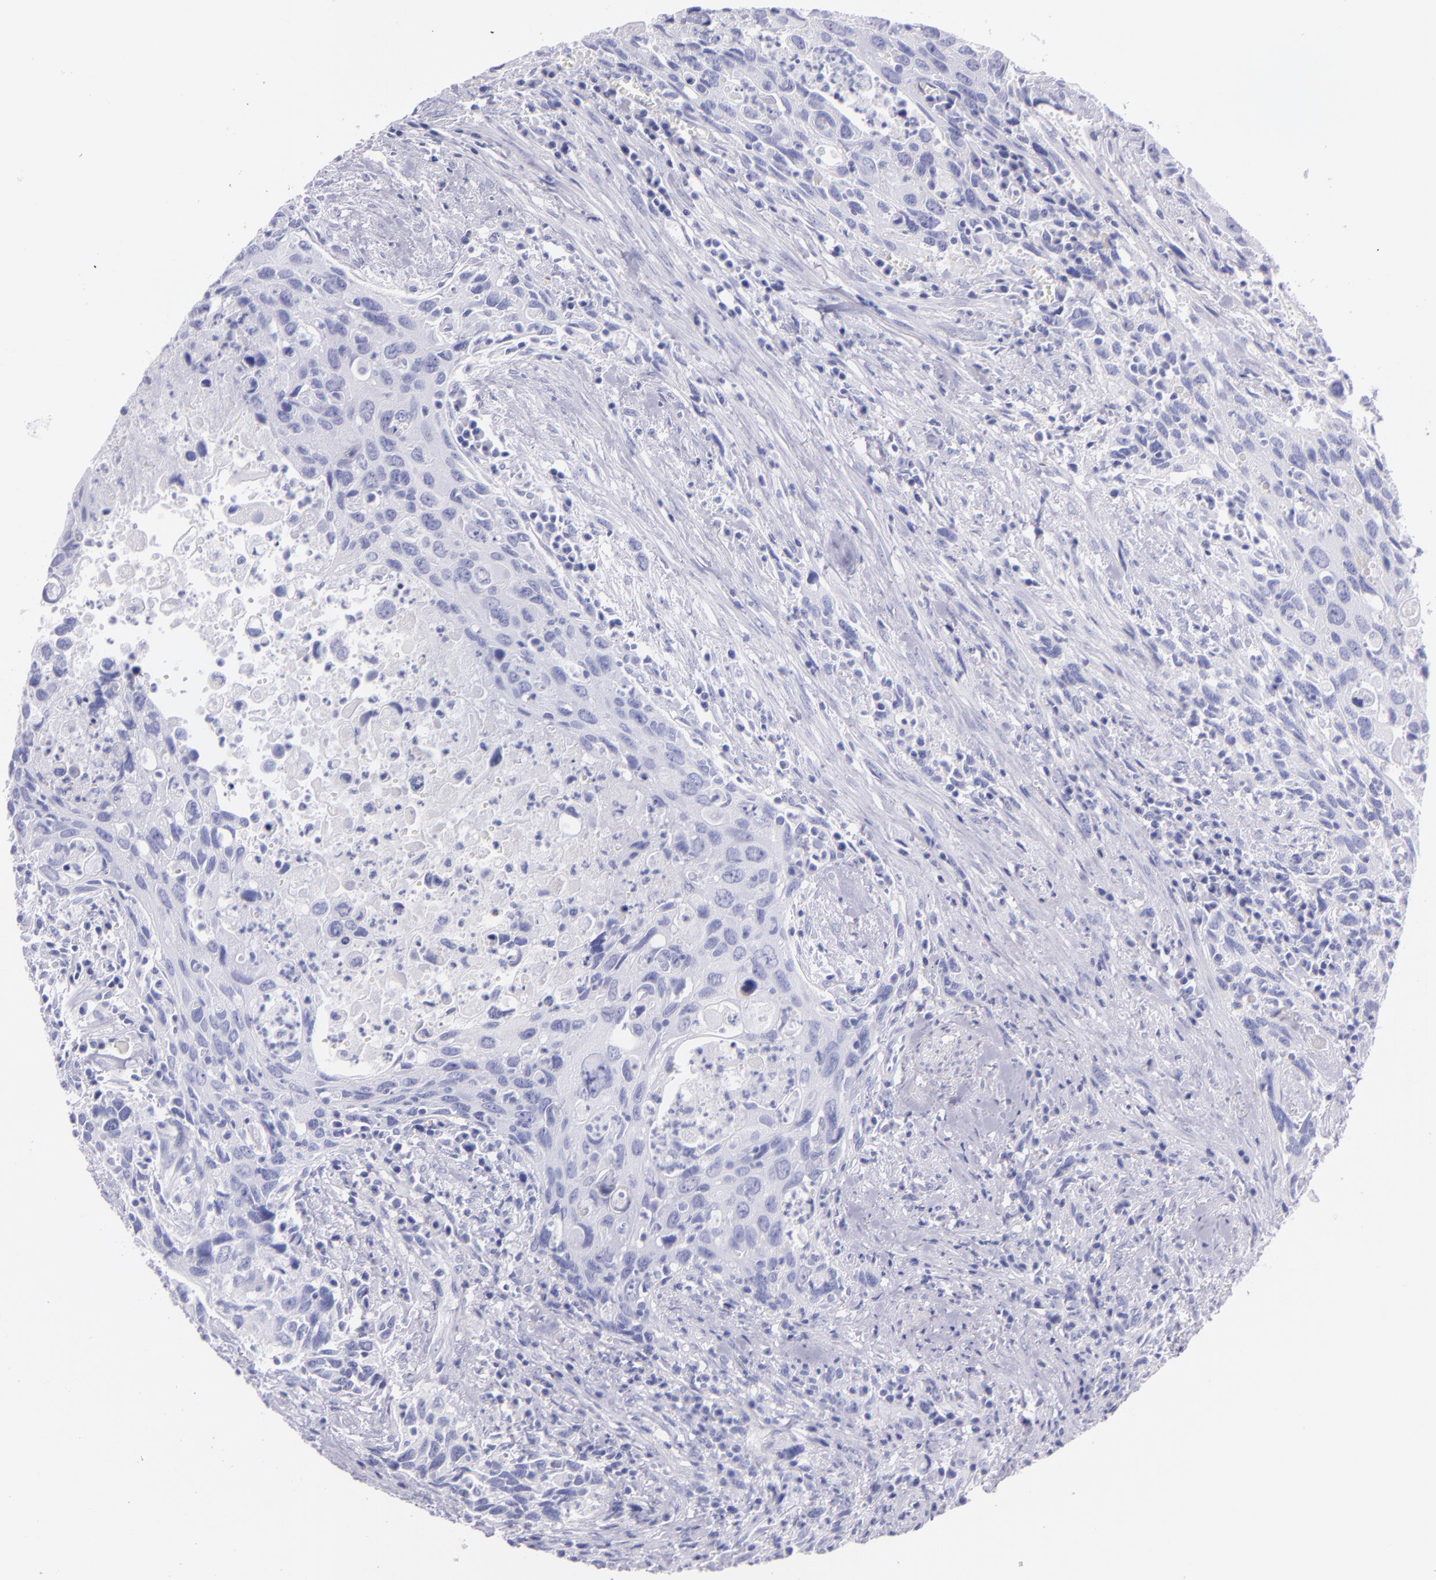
{"staining": {"intensity": "negative", "quantity": "none", "location": "none"}, "tissue": "urothelial cancer", "cell_type": "Tumor cells", "image_type": "cancer", "snomed": [{"axis": "morphology", "description": "Urothelial carcinoma, High grade"}, {"axis": "topography", "description": "Urinary bladder"}], "caption": "Immunohistochemistry of human high-grade urothelial carcinoma exhibits no expression in tumor cells.", "gene": "SFTPA2", "patient": {"sex": "male", "age": 71}}